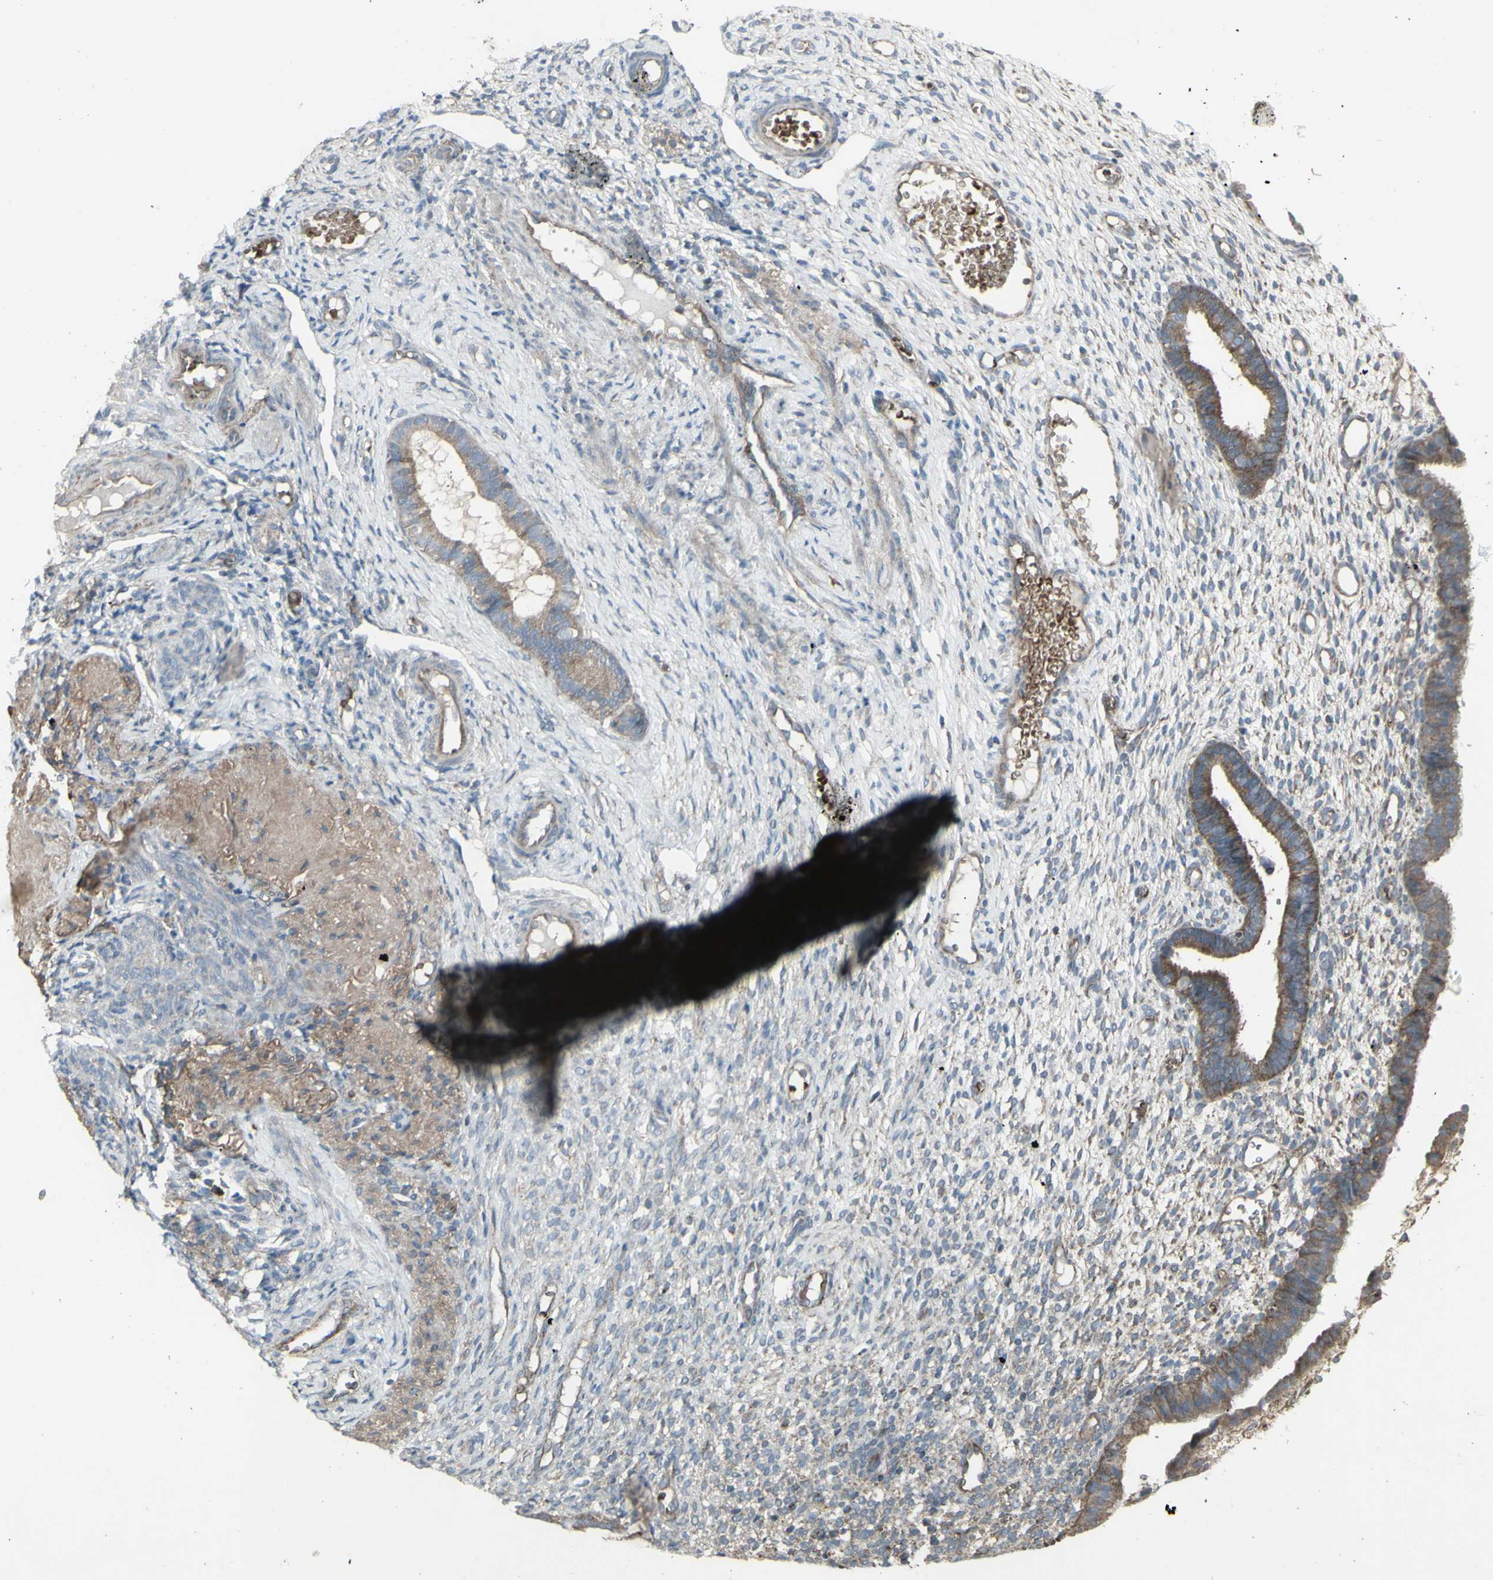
{"staining": {"intensity": "negative", "quantity": "none", "location": "none"}, "tissue": "endometrium", "cell_type": "Cells in endometrial stroma", "image_type": "normal", "snomed": [{"axis": "morphology", "description": "Normal tissue, NOS"}, {"axis": "topography", "description": "Endometrium"}], "caption": "This micrograph is of unremarkable endometrium stained with IHC to label a protein in brown with the nuclei are counter-stained blue. There is no expression in cells in endometrial stroma. The staining is performed using DAB brown chromogen with nuclei counter-stained in using hematoxylin.", "gene": "SHC1", "patient": {"sex": "female", "age": 61}}